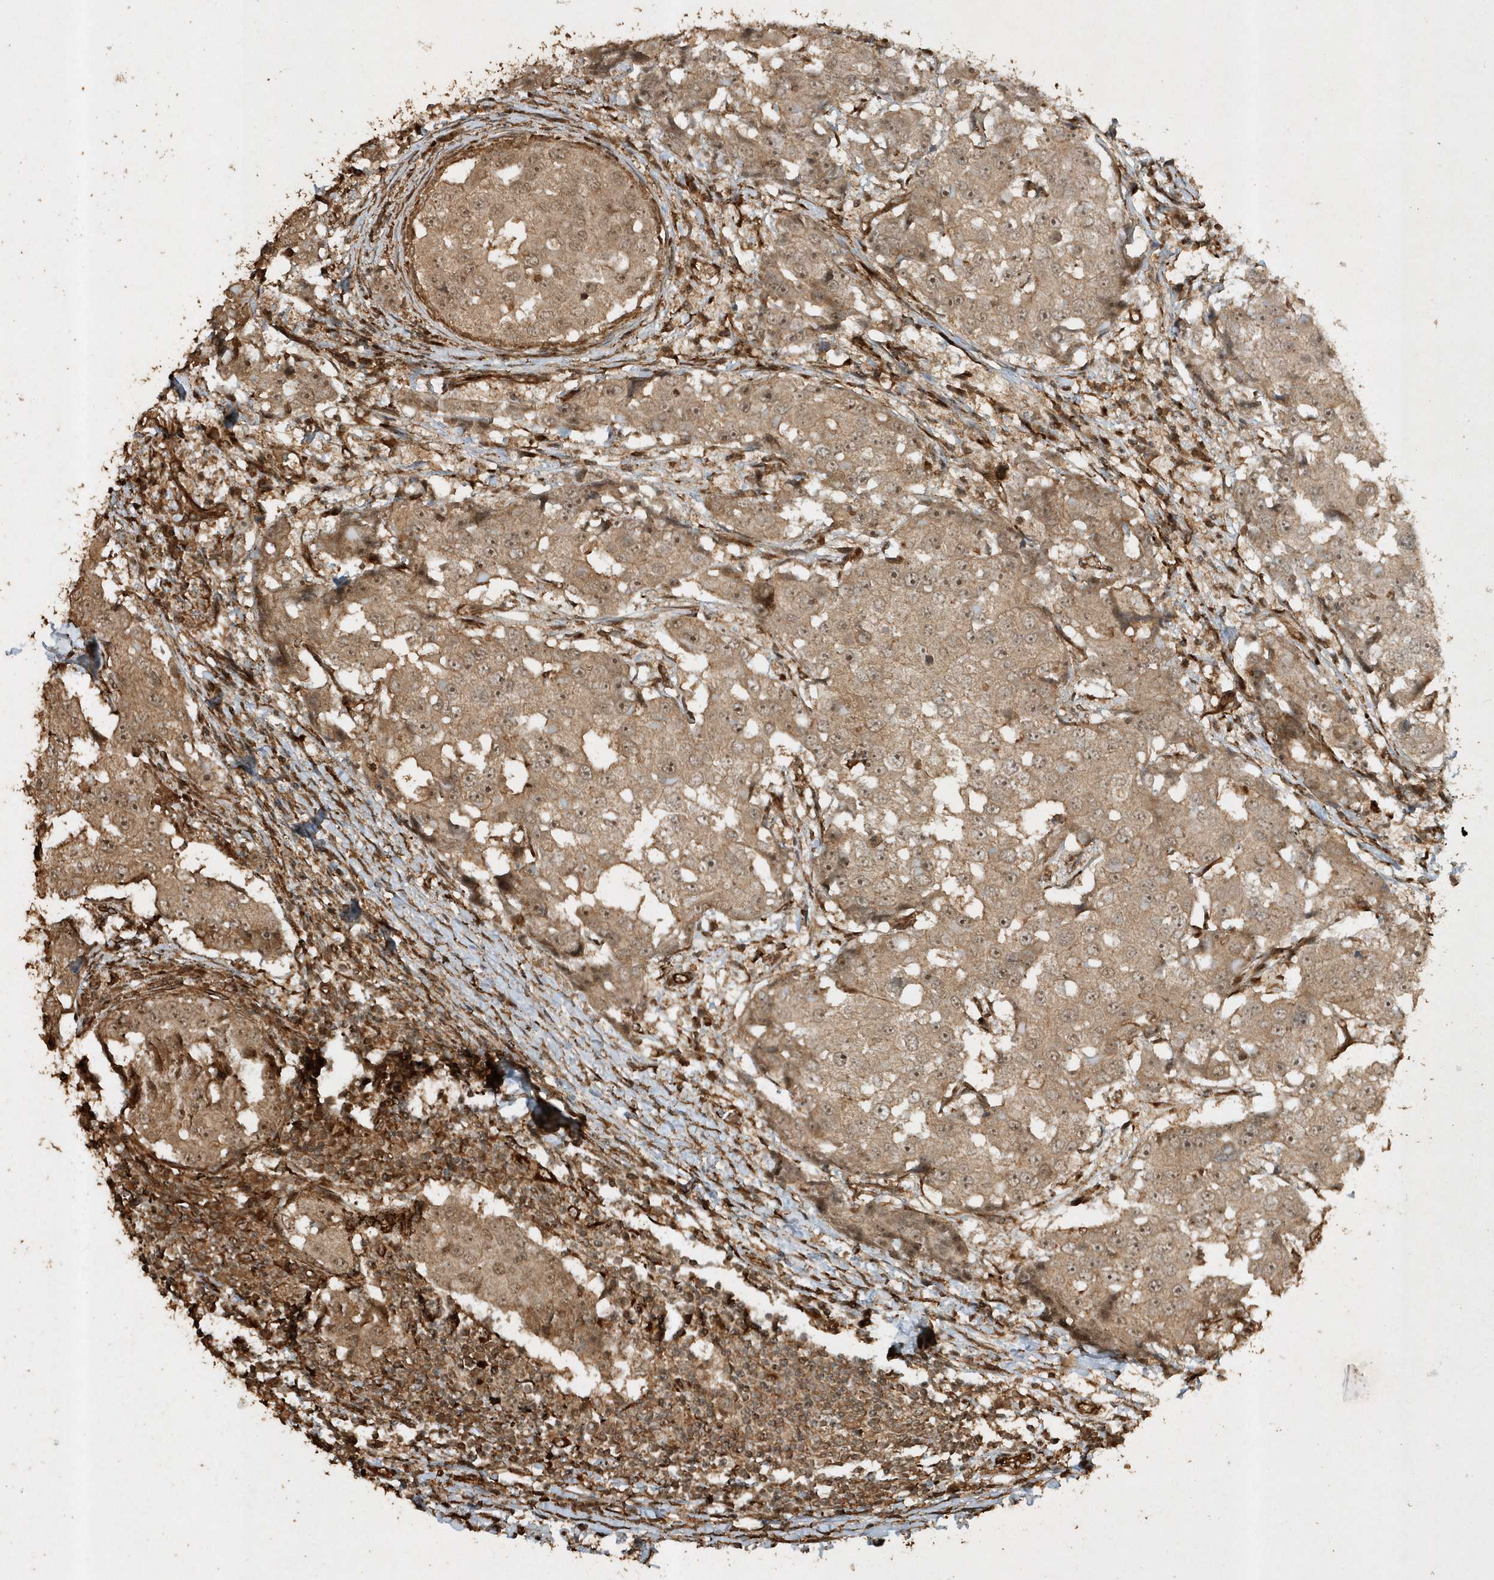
{"staining": {"intensity": "moderate", "quantity": ">75%", "location": "cytoplasmic/membranous,nuclear"}, "tissue": "breast cancer", "cell_type": "Tumor cells", "image_type": "cancer", "snomed": [{"axis": "morphology", "description": "Duct carcinoma"}, {"axis": "topography", "description": "Breast"}], "caption": "DAB (3,3'-diaminobenzidine) immunohistochemical staining of breast cancer (intraductal carcinoma) reveals moderate cytoplasmic/membranous and nuclear protein staining in about >75% of tumor cells. (Stains: DAB (3,3'-diaminobenzidine) in brown, nuclei in blue, Microscopy: brightfield microscopy at high magnification).", "gene": "AVPI1", "patient": {"sex": "female", "age": 27}}